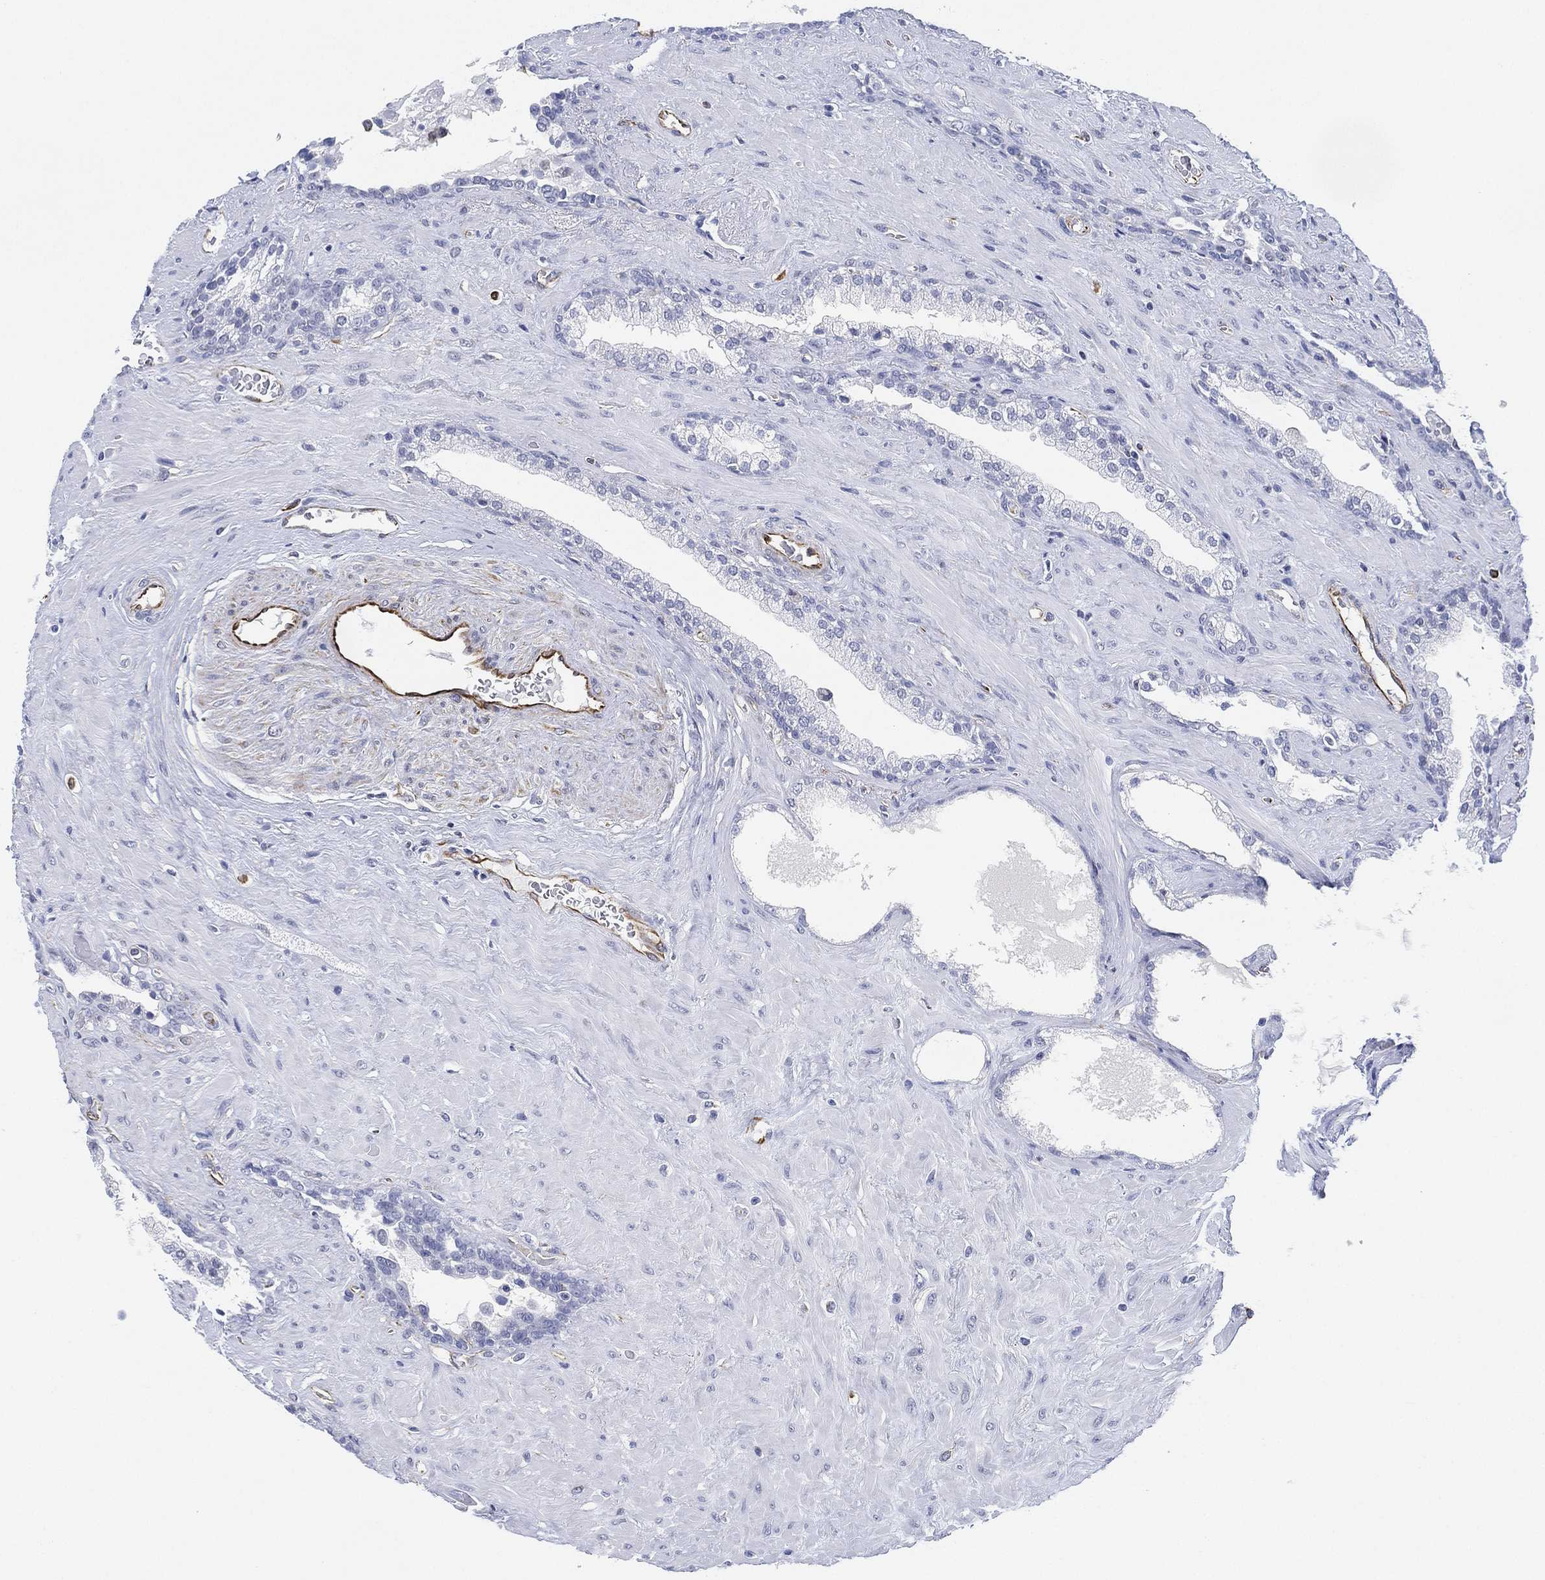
{"staining": {"intensity": "negative", "quantity": "none", "location": "none"}, "tissue": "prostate", "cell_type": "Glandular cells", "image_type": "normal", "snomed": [{"axis": "morphology", "description": "Normal tissue, NOS"}, {"axis": "topography", "description": "Prostate"}], "caption": "The micrograph exhibits no significant staining in glandular cells of prostate.", "gene": "PSKH2", "patient": {"sex": "male", "age": 63}}